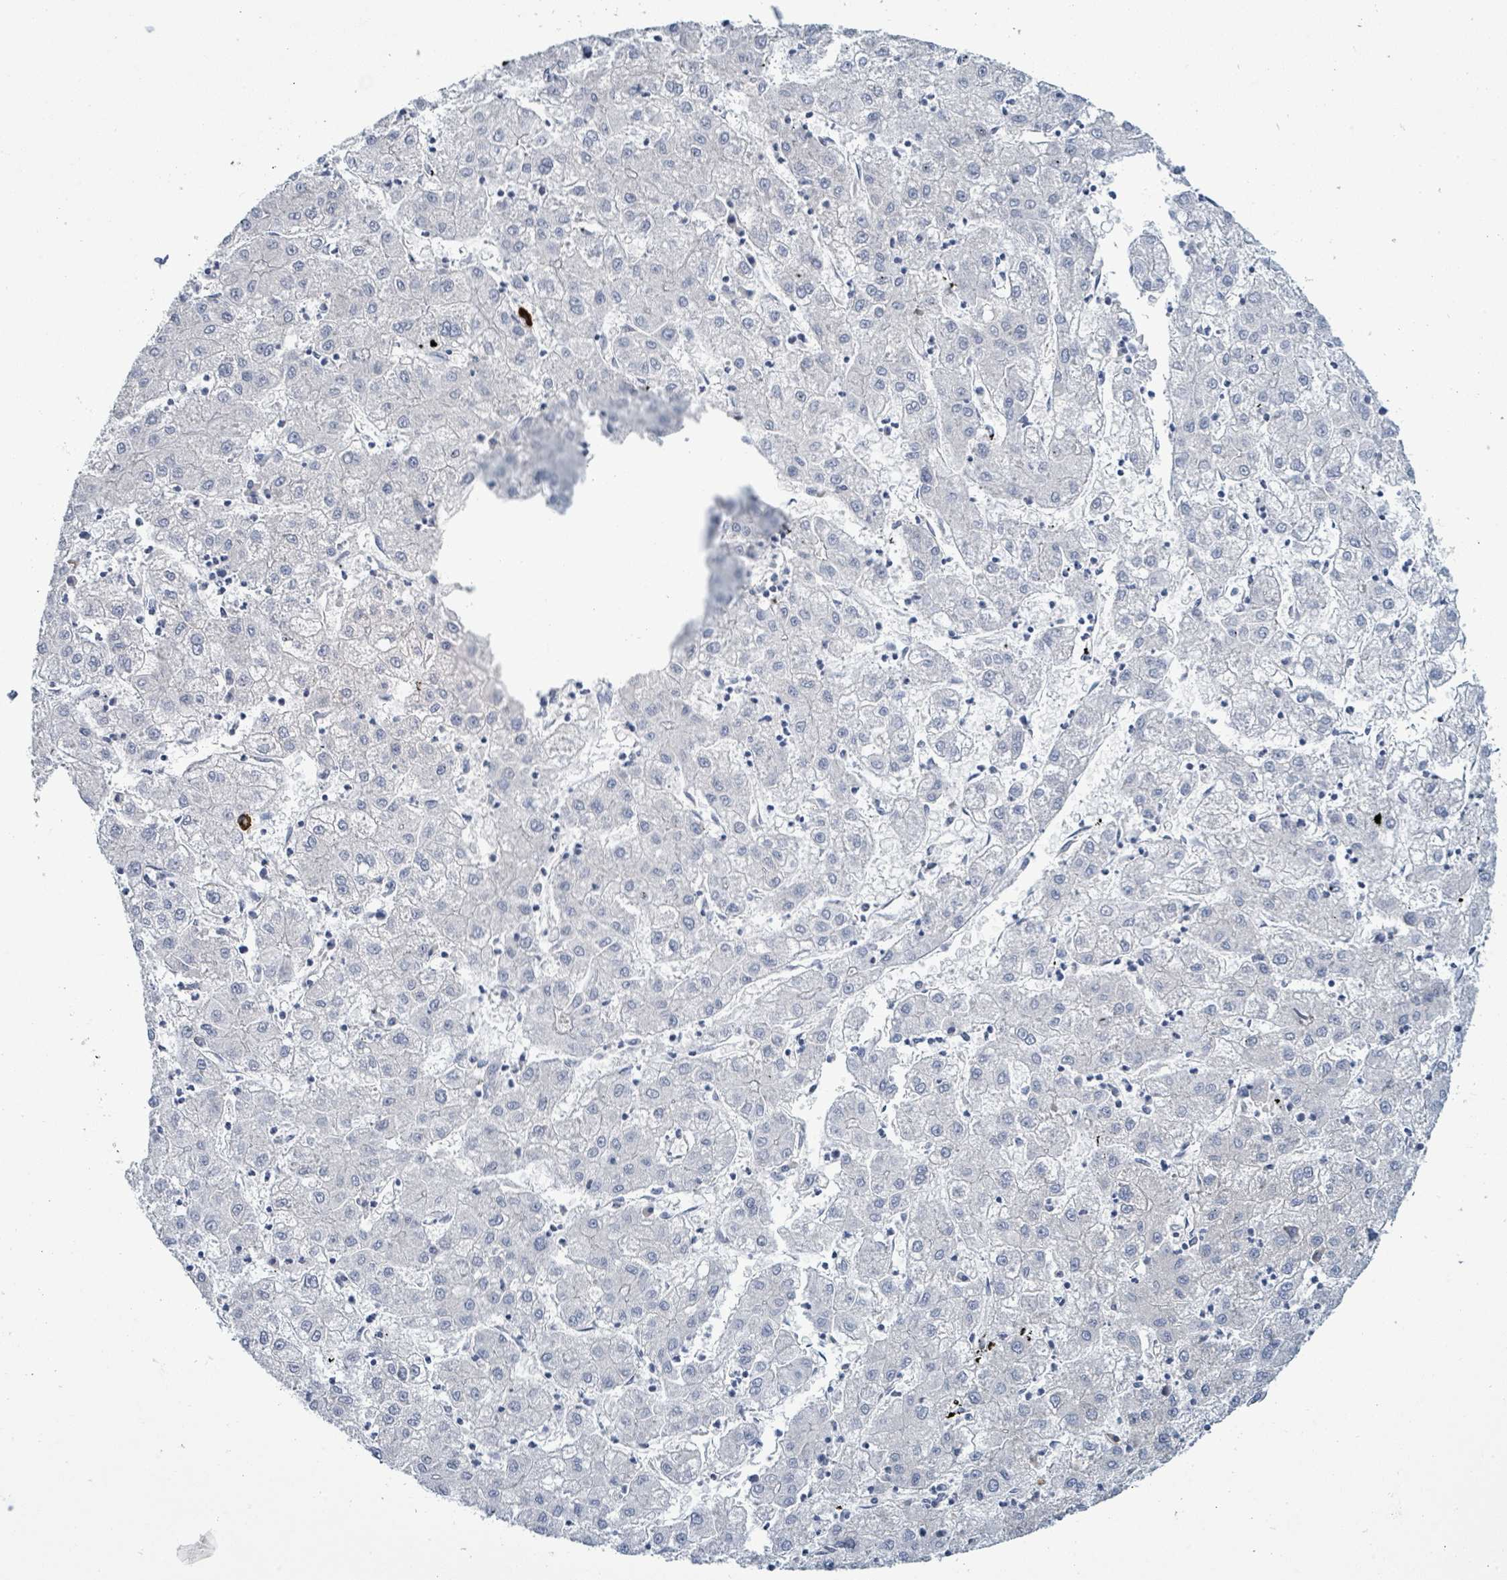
{"staining": {"intensity": "negative", "quantity": "none", "location": "none"}, "tissue": "liver cancer", "cell_type": "Tumor cells", "image_type": "cancer", "snomed": [{"axis": "morphology", "description": "Carcinoma, Hepatocellular, NOS"}, {"axis": "topography", "description": "Liver"}], "caption": "Protein analysis of hepatocellular carcinoma (liver) exhibits no significant expression in tumor cells.", "gene": "SIRPB1", "patient": {"sex": "male", "age": 72}}